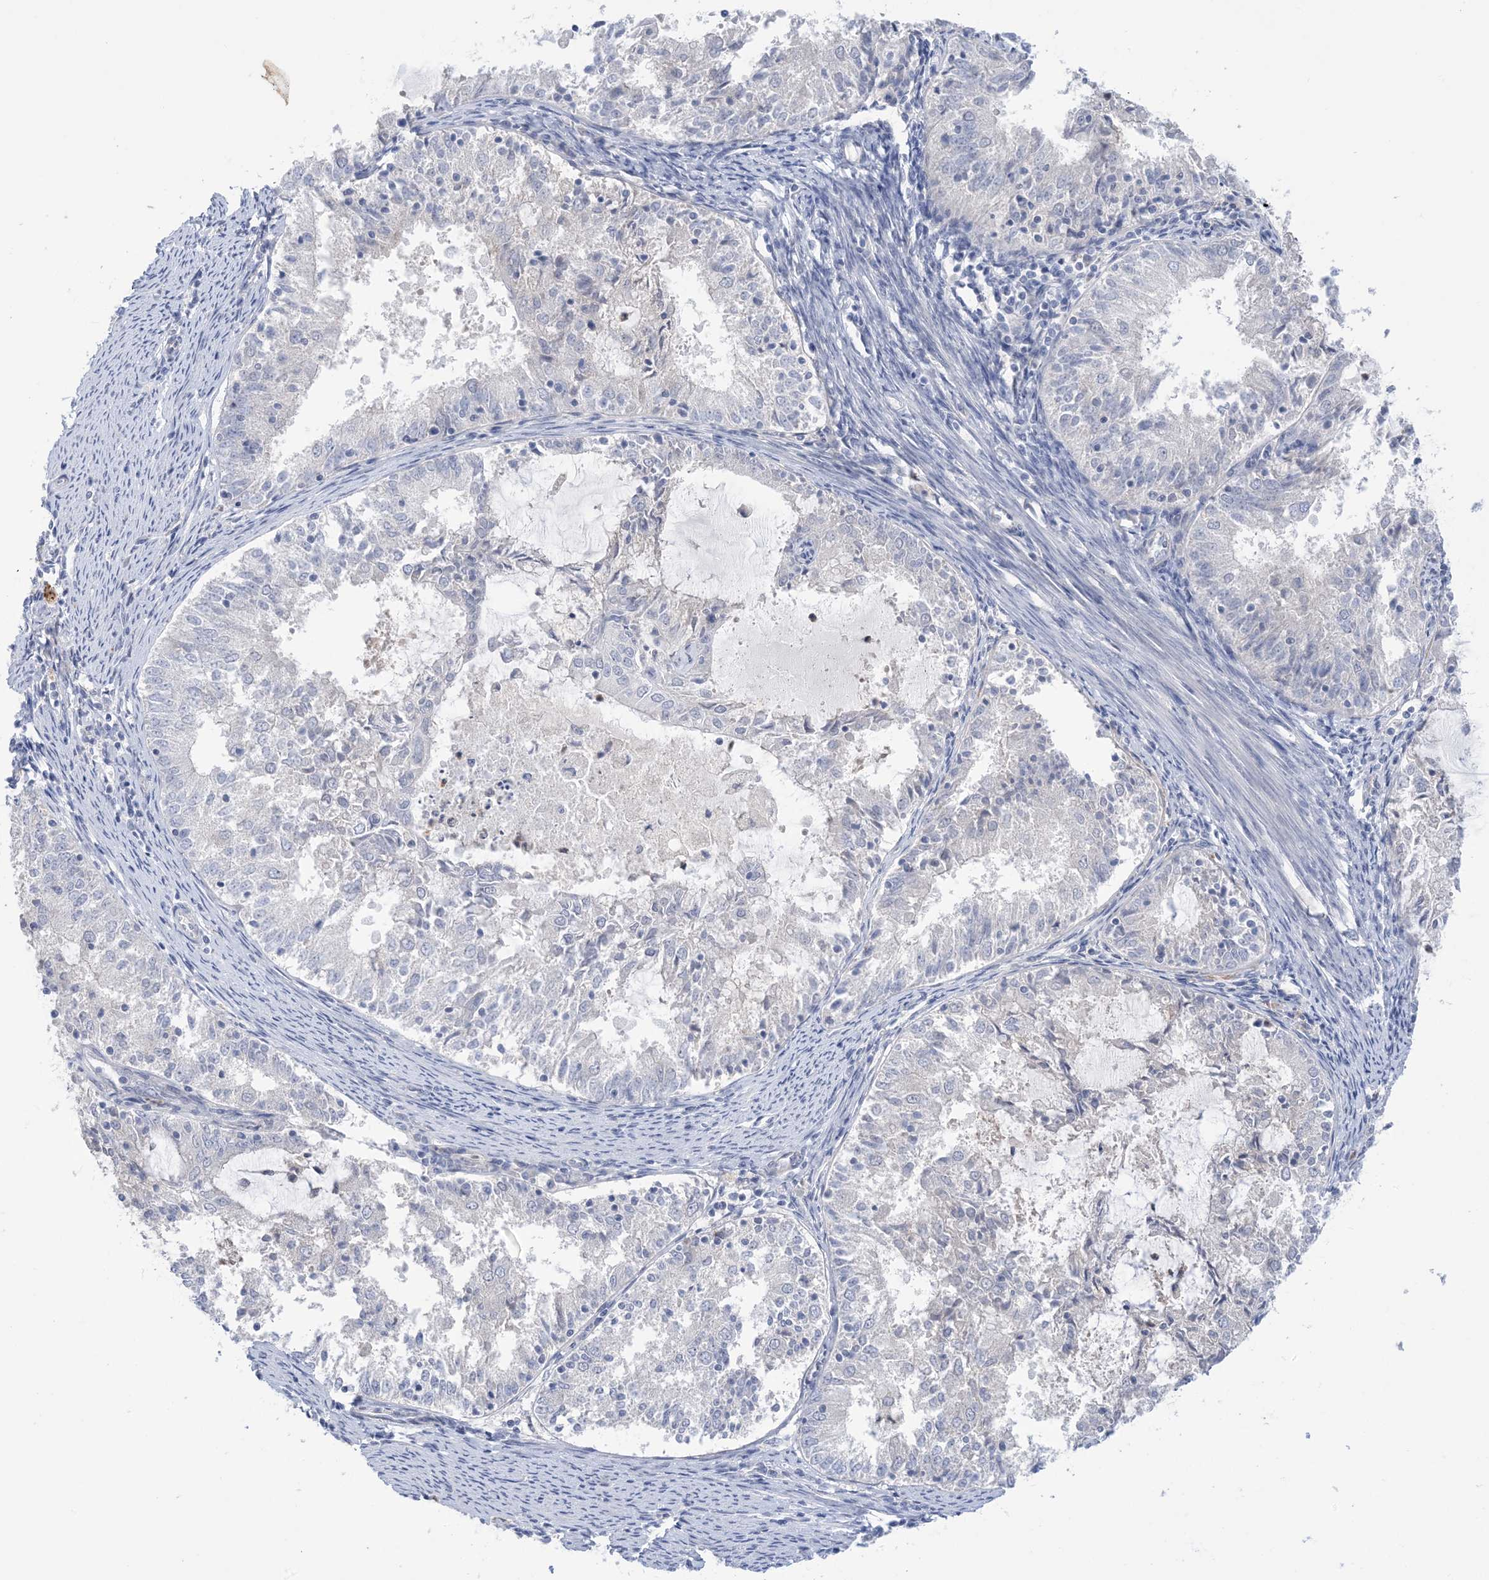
{"staining": {"intensity": "negative", "quantity": "none", "location": "none"}, "tissue": "endometrial cancer", "cell_type": "Tumor cells", "image_type": "cancer", "snomed": [{"axis": "morphology", "description": "Adenocarcinoma, NOS"}, {"axis": "topography", "description": "Endometrium"}], "caption": "This is a histopathology image of IHC staining of endometrial cancer (adenocarcinoma), which shows no expression in tumor cells.", "gene": "TTYH1", "patient": {"sex": "female", "age": 57}}